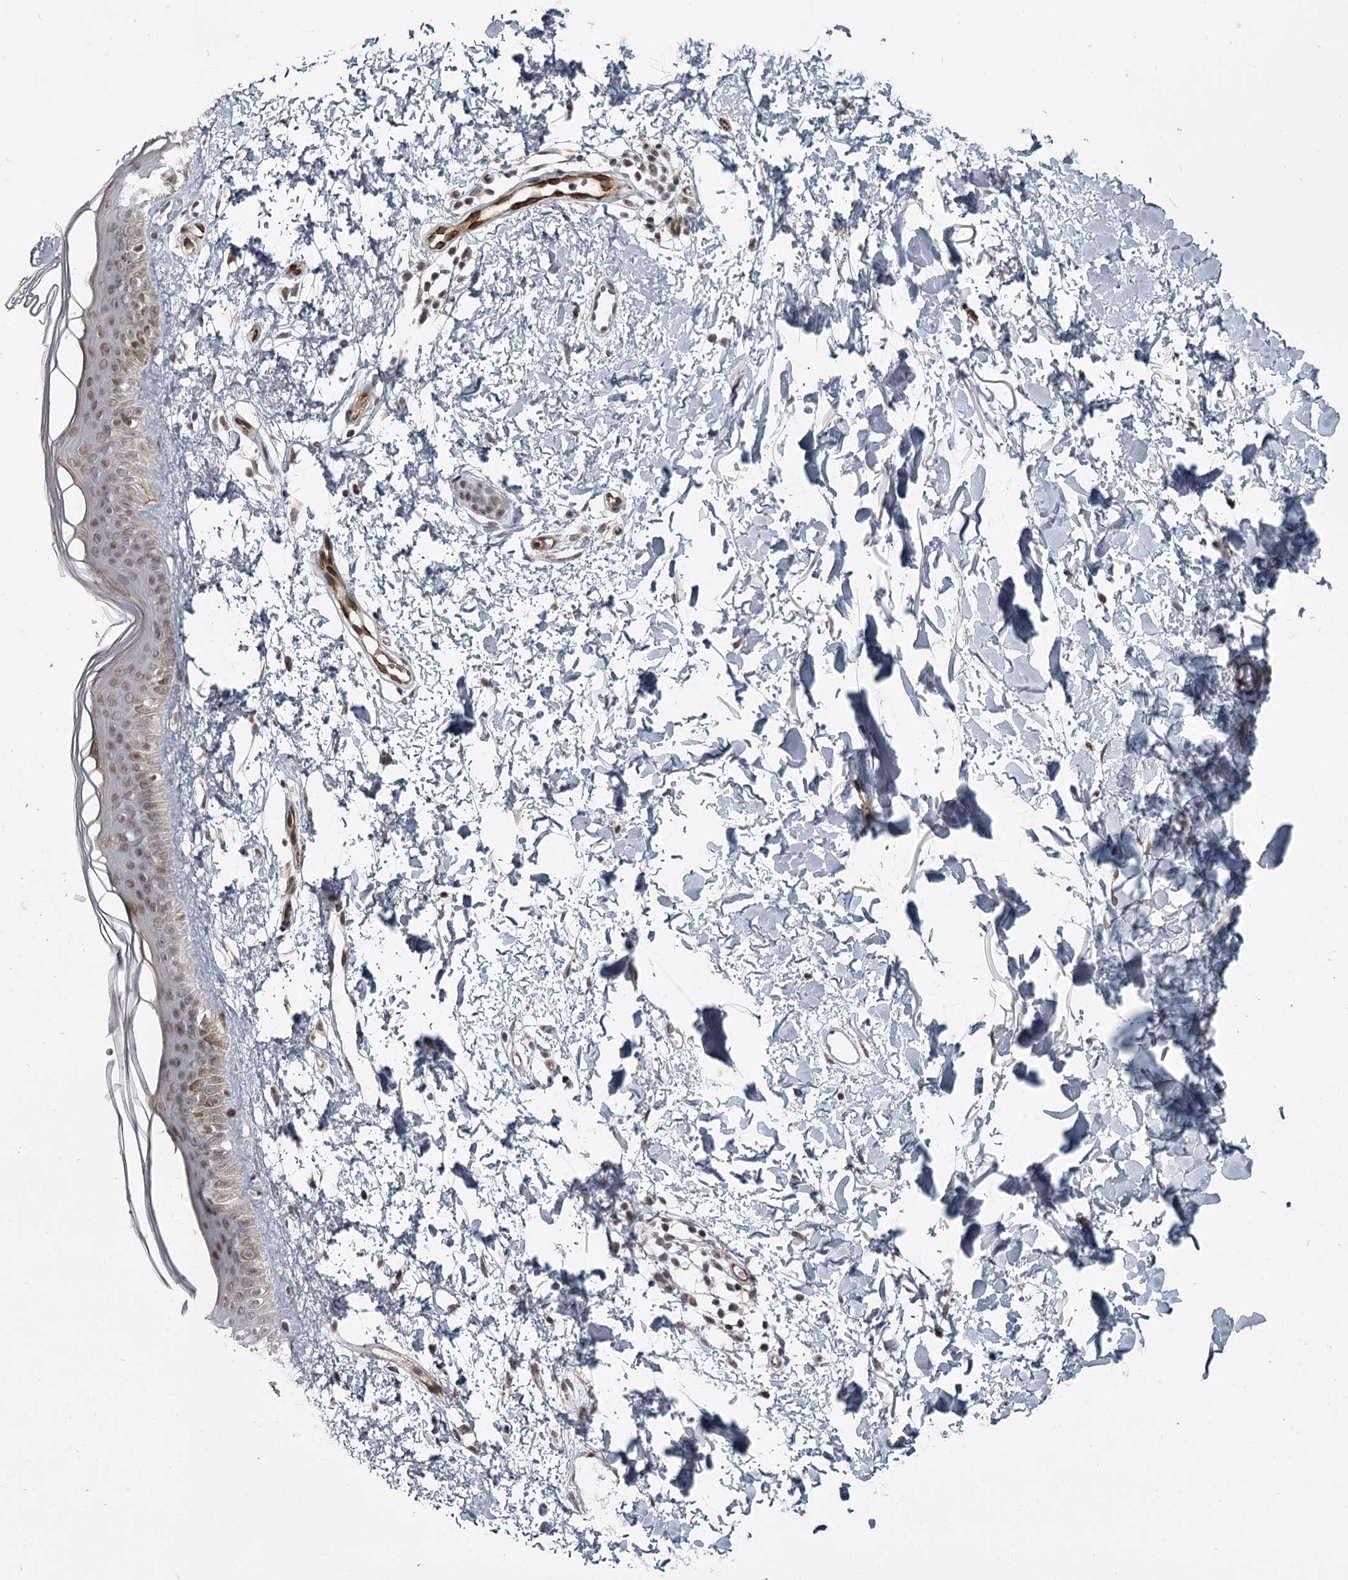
{"staining": {"intensity": "negative", "quantity": "none", "location": "none"}, "tissue": "skin", "cell_type": "Fibroblasts", "image_type": "normal", "snomed": [{"axis": "morphology", "description": "Normal tissue, NOS"}, {"axis": "topography", "description": "Skin"}], "caption": "Immunohistochemistry (IHC) image of benign skin: skin stained with DAB exhibits no significant protein staining in fibroblasts.", "gene": "FAM13C", "patient": {"sex": "female", "age": 58}}